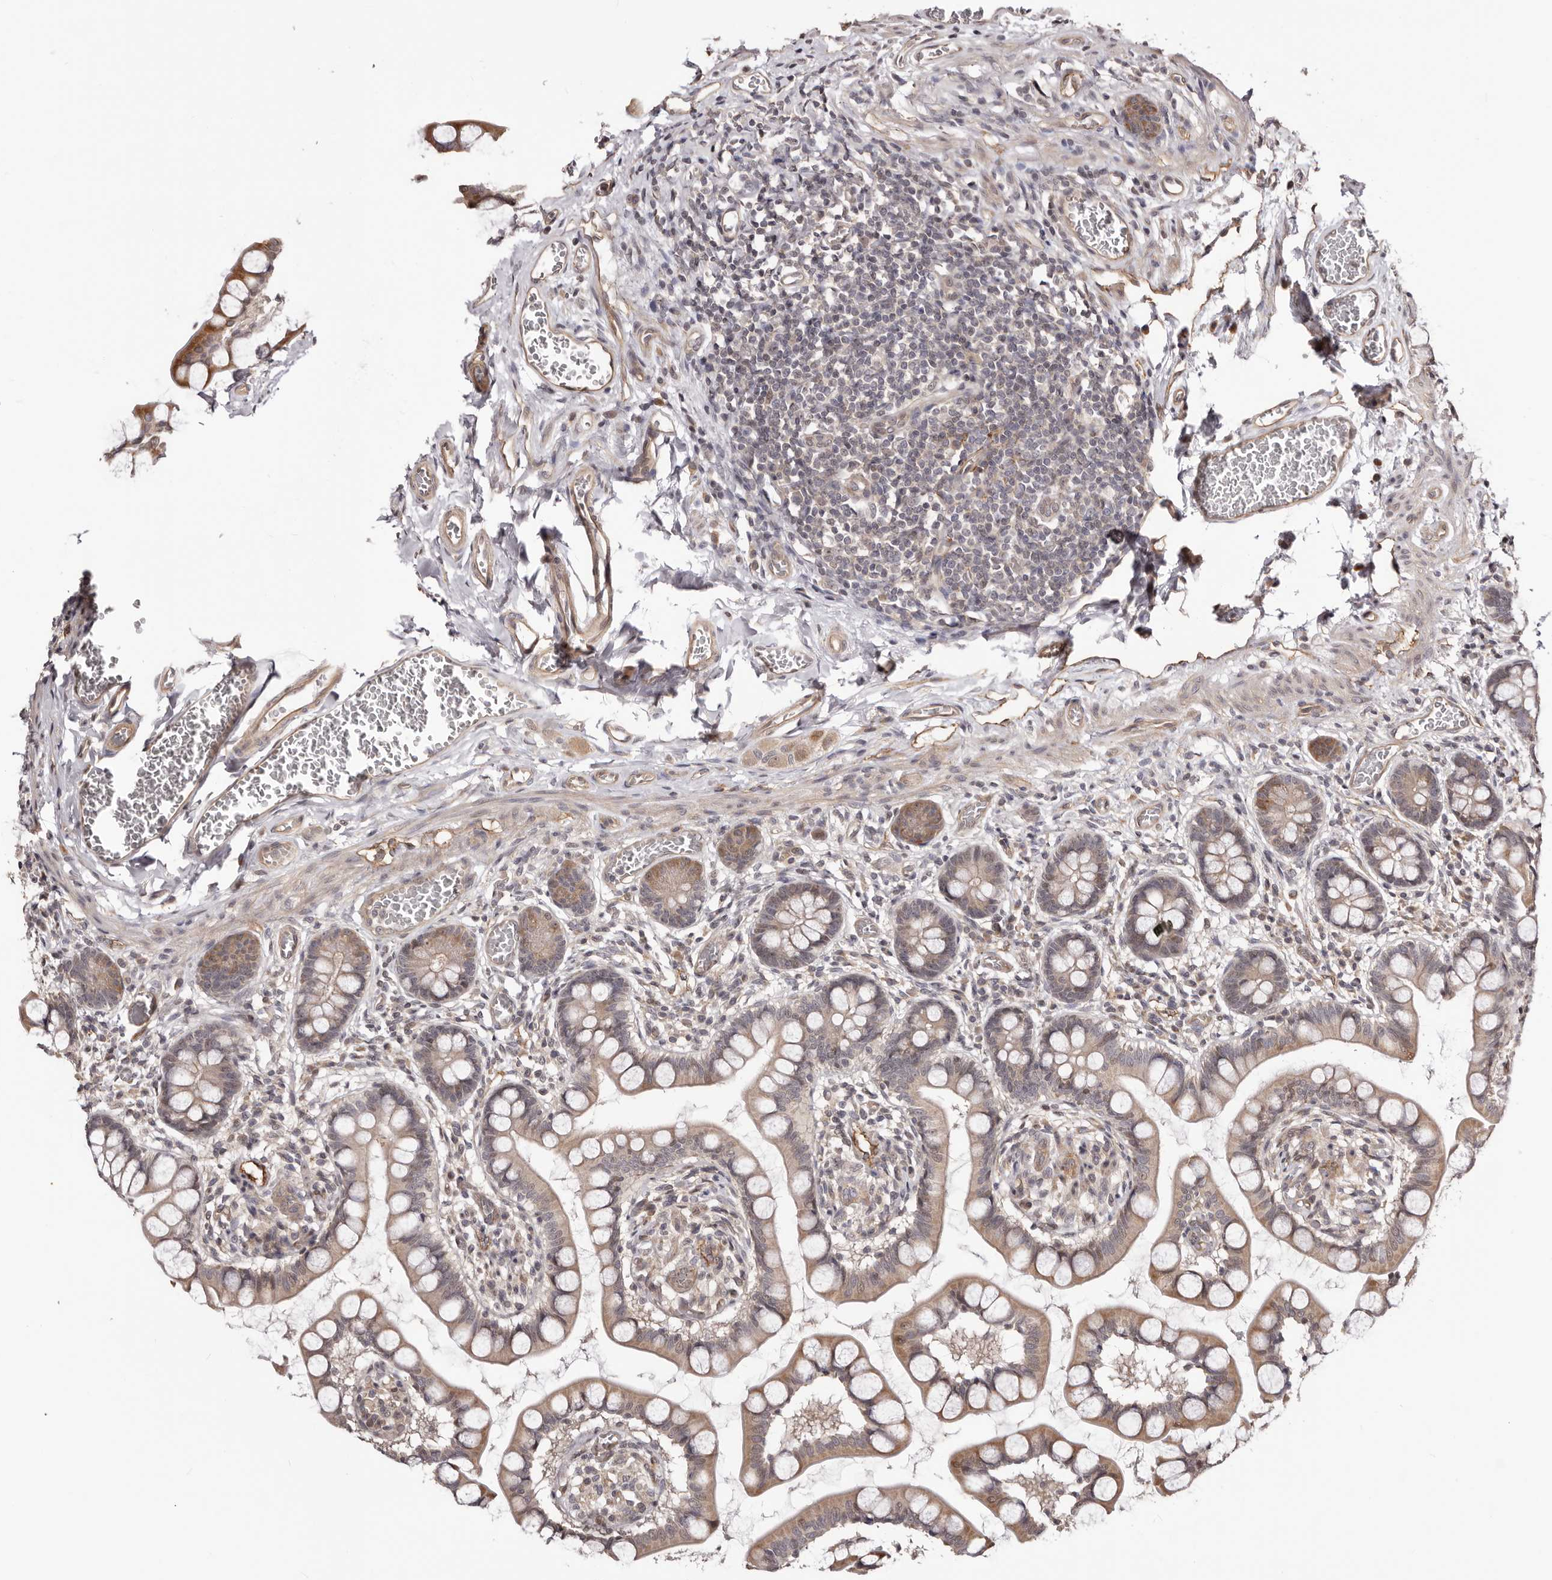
{"staining": {"intensity": "moderate", "quantity": ">75%", "location": "cytoplasmic/membranous"}, "tissue": "small intestine", "cell_type": "Glandular cells", "image_type": "normal", "snomed": [{"axis": "morphology", "description": "Normal tissue, NOS"}, {"axis": "topography", "description": "Small intestine"}], "caption": "IHC micrograph of unremarkable small intestine: small intestine stained using immunohistochemistry (IHC) demonstrates medium levels of moderate protein expression localized specifically in the cytoplasmic/membranous of glandular cells, appearing as a cytoplasmic/membranous brown color.", "gene": "NOL12", "patient": {"sex": "male", "age": 52}}